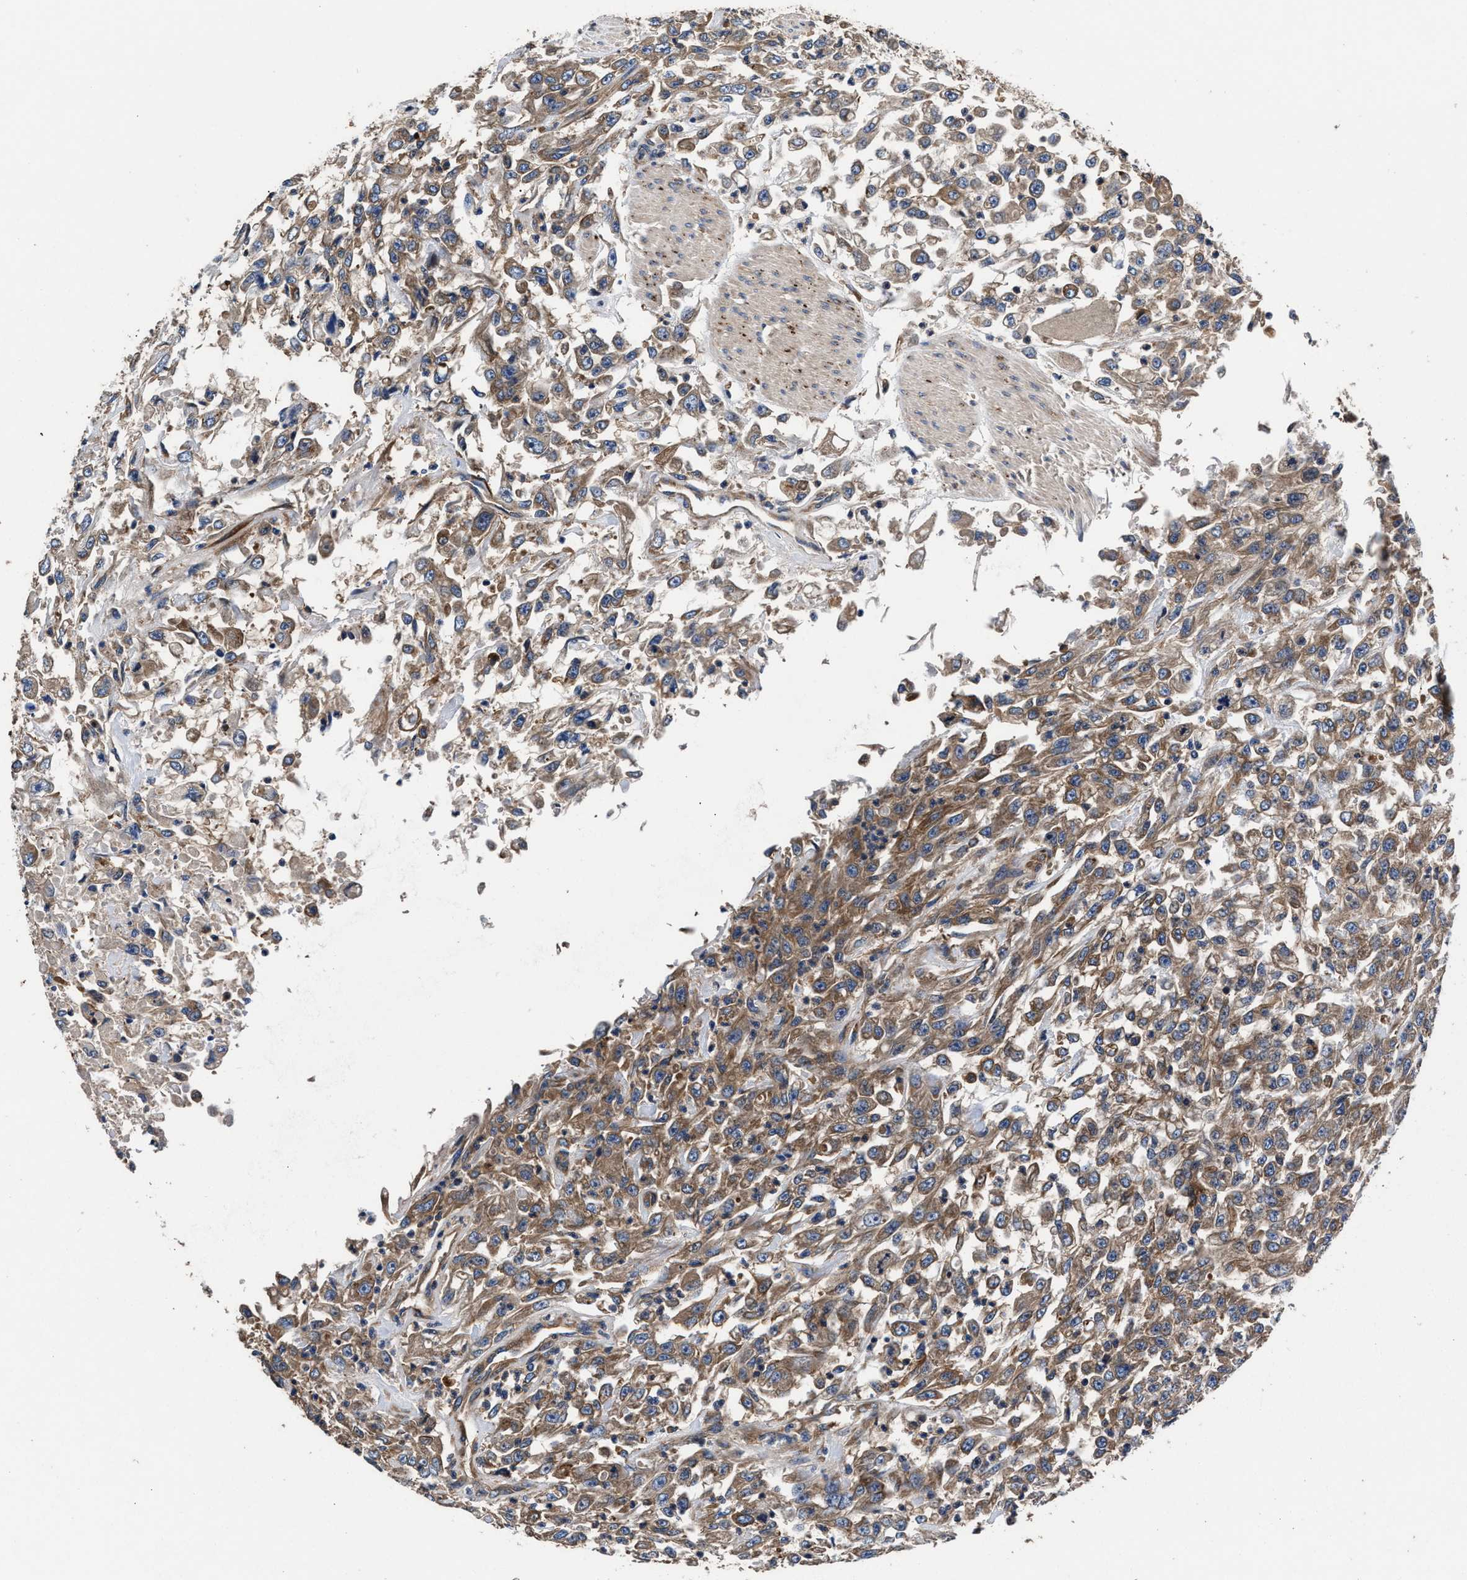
{"staining": {"intensity": "moderate", "quantity": ">75%", "location": "cytoplasmic/membranous"}, "tissue": "urothelial cancer", "cell_type": "Tumor cells", "image_type": "cancer", "snomed": [{"axis": "morphology", "description": "Urothelial carcinoma, High grade"}, {"axis": "topography", "description": "Urinary bladder"}], "caption": "This photomicrograph shows high-grade urothelial carcinoma stained with IHC to label a protein in brown. The cytoplasmic/membranous of tumor cells show moderate positivity for the protein. Nuclei are counter-stained blue.", "gene": "SH3GL1", "patient": {"sex": "male", "age": 46}}